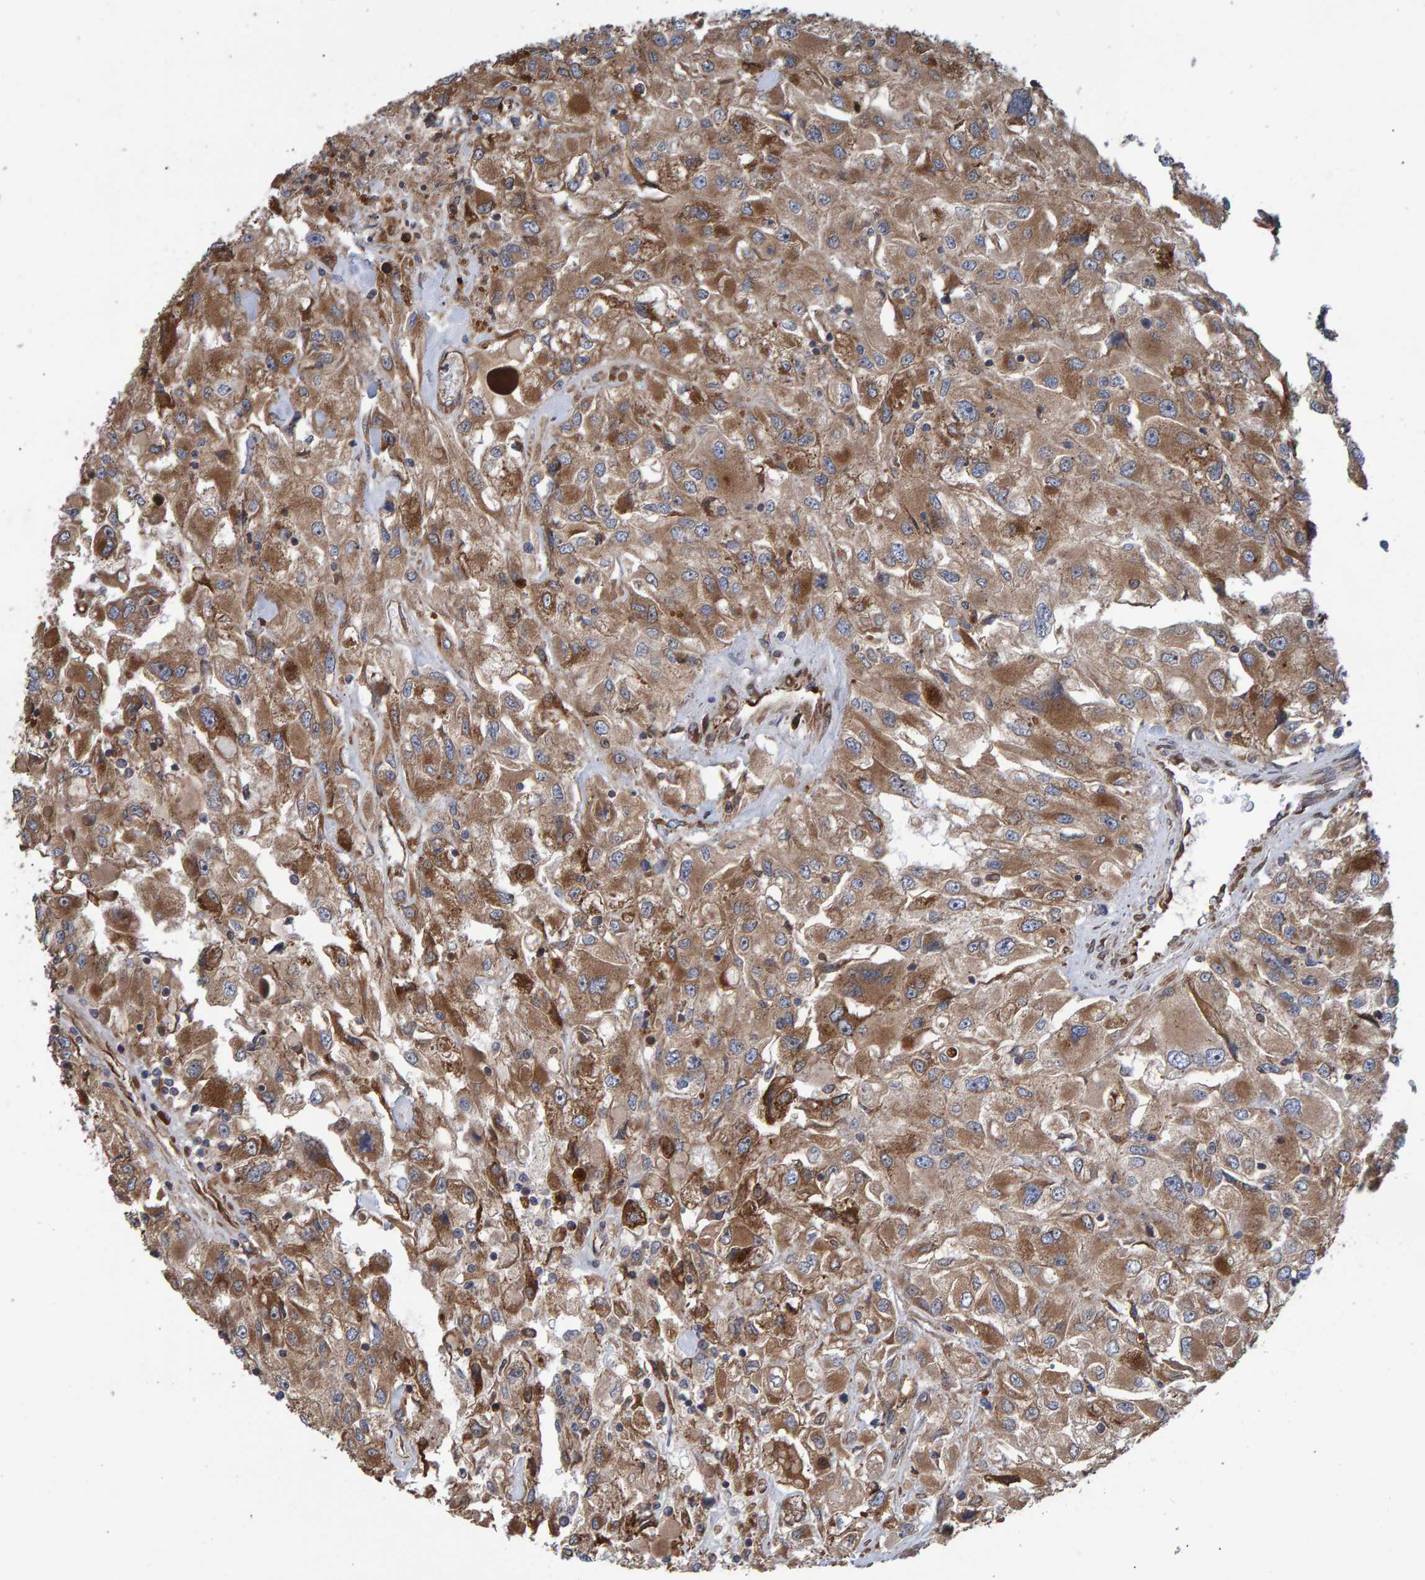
{"staining": {"intensity": "moderate", "quantity": ">75%", "location": "cytoplasmic/membranous"}, "tissue": "renal cancer", "cell_type": "Tumor cells", "image_type": "cancer", "snomed": [{"axis": "morphology", "description": "Adenocarcinoma, NOS"}, {"axis": "topography", "description": "Kidney"}], "caption": "Protein expression by IHC shows moderate cytoplasmic/membranous staining in approximately >75% of tumor cells in renal cancer. Ihc stains the protein in brown and the nuclei are stained blue.", "gene": "FAM117A", "patient": {"sex": "female", "age": 52}}